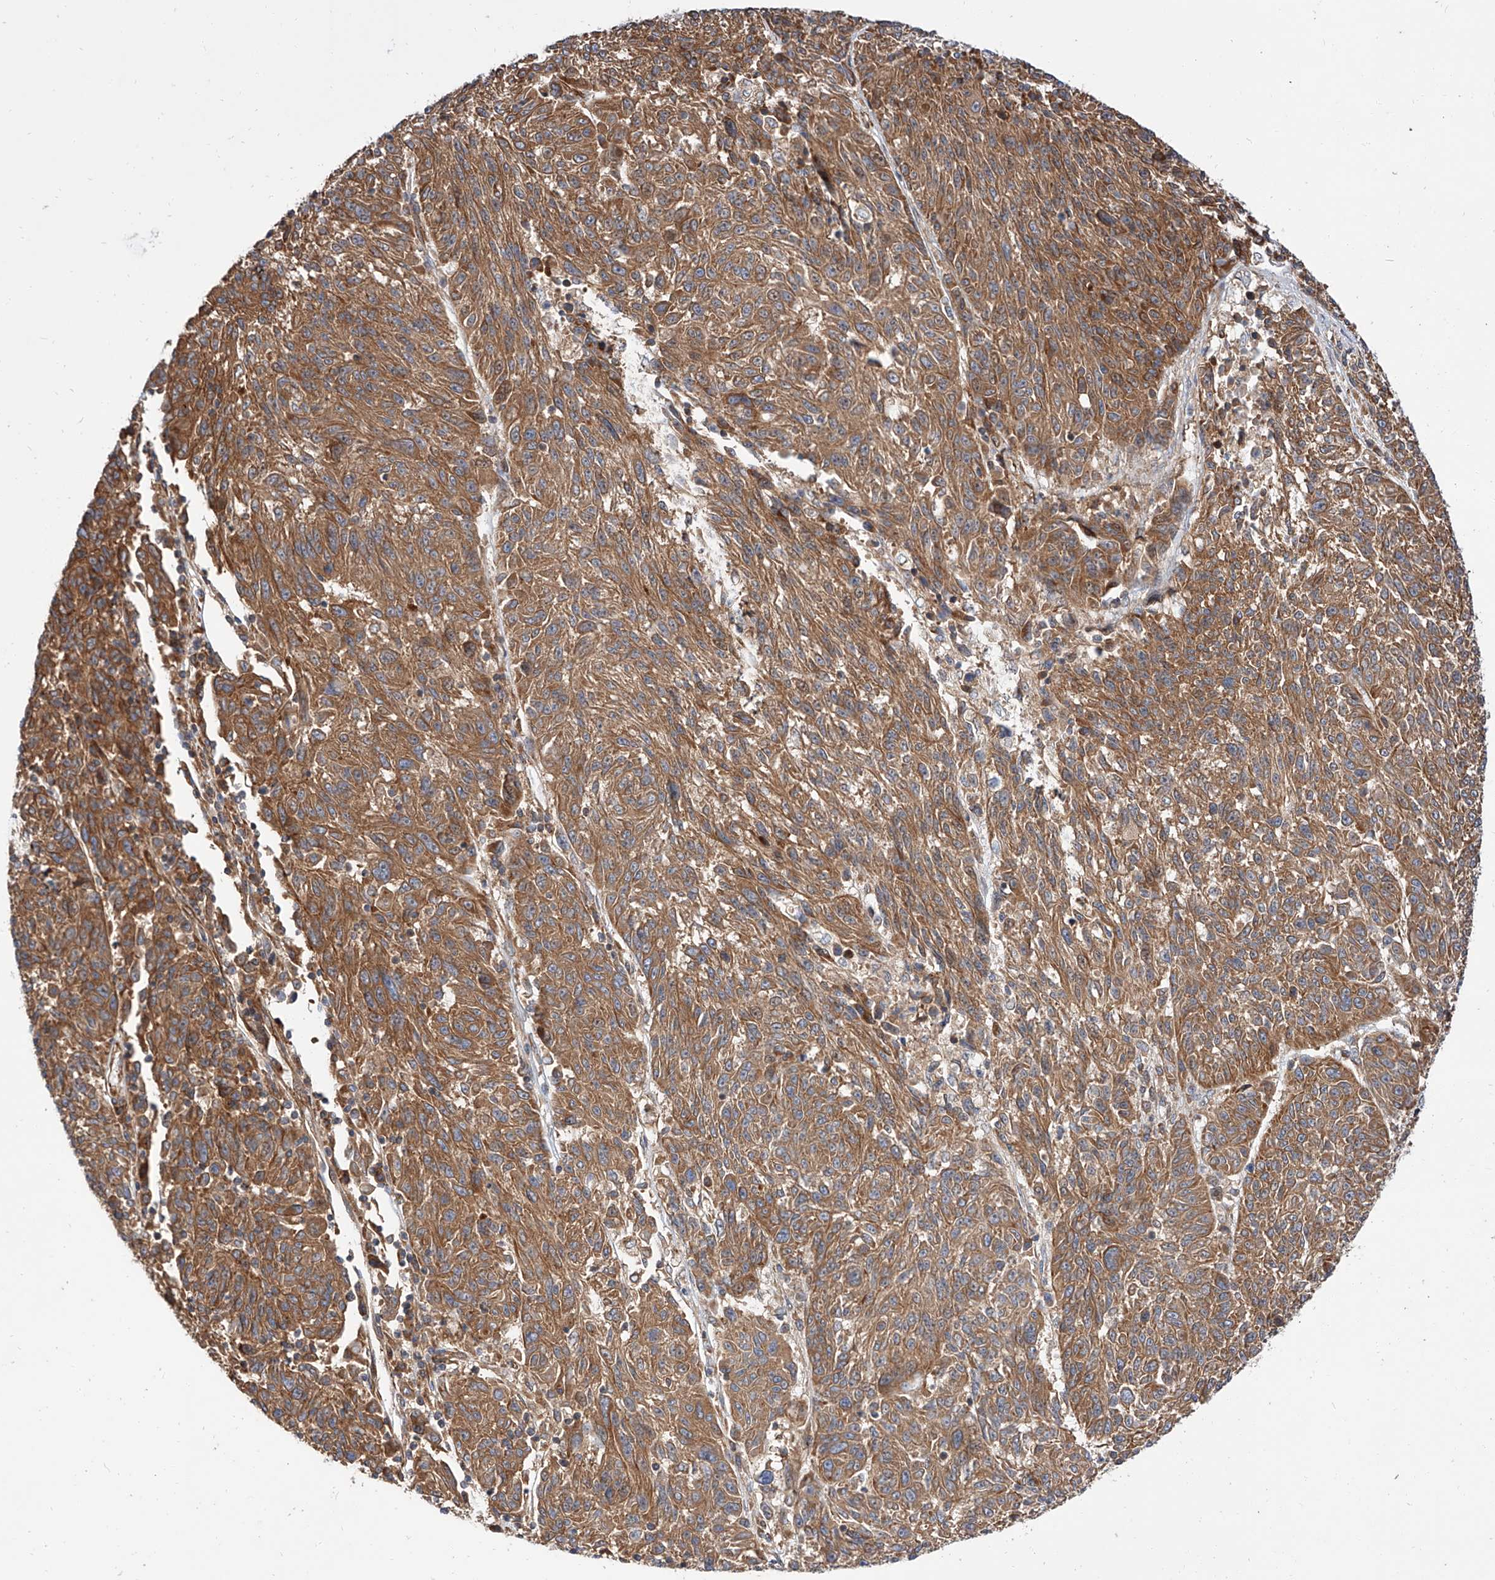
{"staining": {"intensity": "moderate", "quantity": ">75%", "location": "cytoplasmic/membranous"}, "tissue": "melanoma", "cell_type": "Tumor cells", "image_type": "cancer", "snomed": [{"axis": "morphology", "description": "Malignant melanoma, NOS"}, {"axis": "topography", "description": "Skin"}], "caption": "Immunohistochemical staining of human malignant melanoma demonstrates medium levels of moderate cytoplasmic/membranous positivity in about >75% of tumor cells. Using DAB (3,3'-diaminobenzidine) (brown) and hematoxylin (blue) stains, captured at high magnification using brightfield microscopy.", "gene": "ISCA2", "patient": {"sex": "male", "age": 53}}